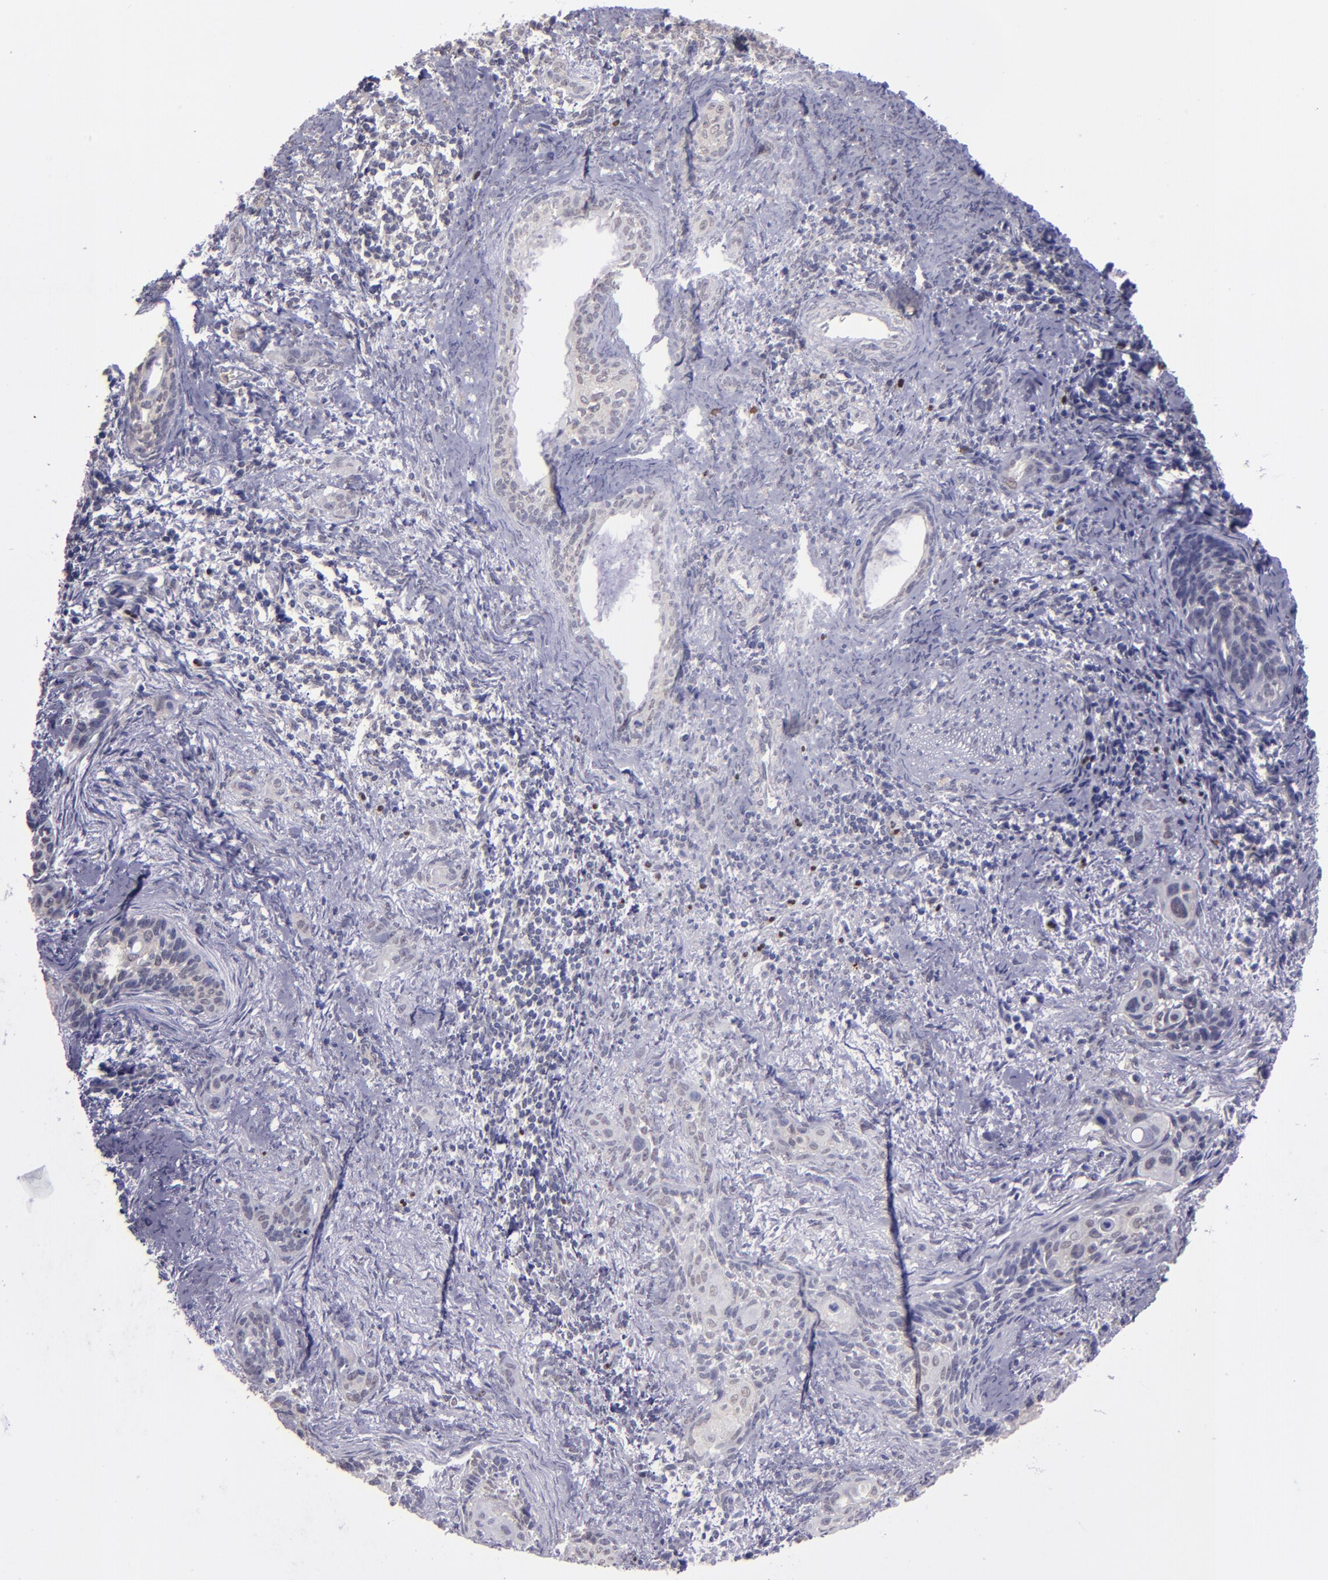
{"staining": {"intensity": "negative", "quantity": "none", "location": "none"}, "tissue": "cervical cancer", "cell_type": "Tumor cells", "image_type": "cancer", "snomed": [{"axis": "morphology", "description": "Squamous cell carcinoma, NOS"}, {"axis": "topography", "description": "Cervix"}], "caption": "Tumor cells are negative for brown protein staining in cervical cancer.", "gene": "CEBPE", "patient": {"sex": "female", "age": 33}}